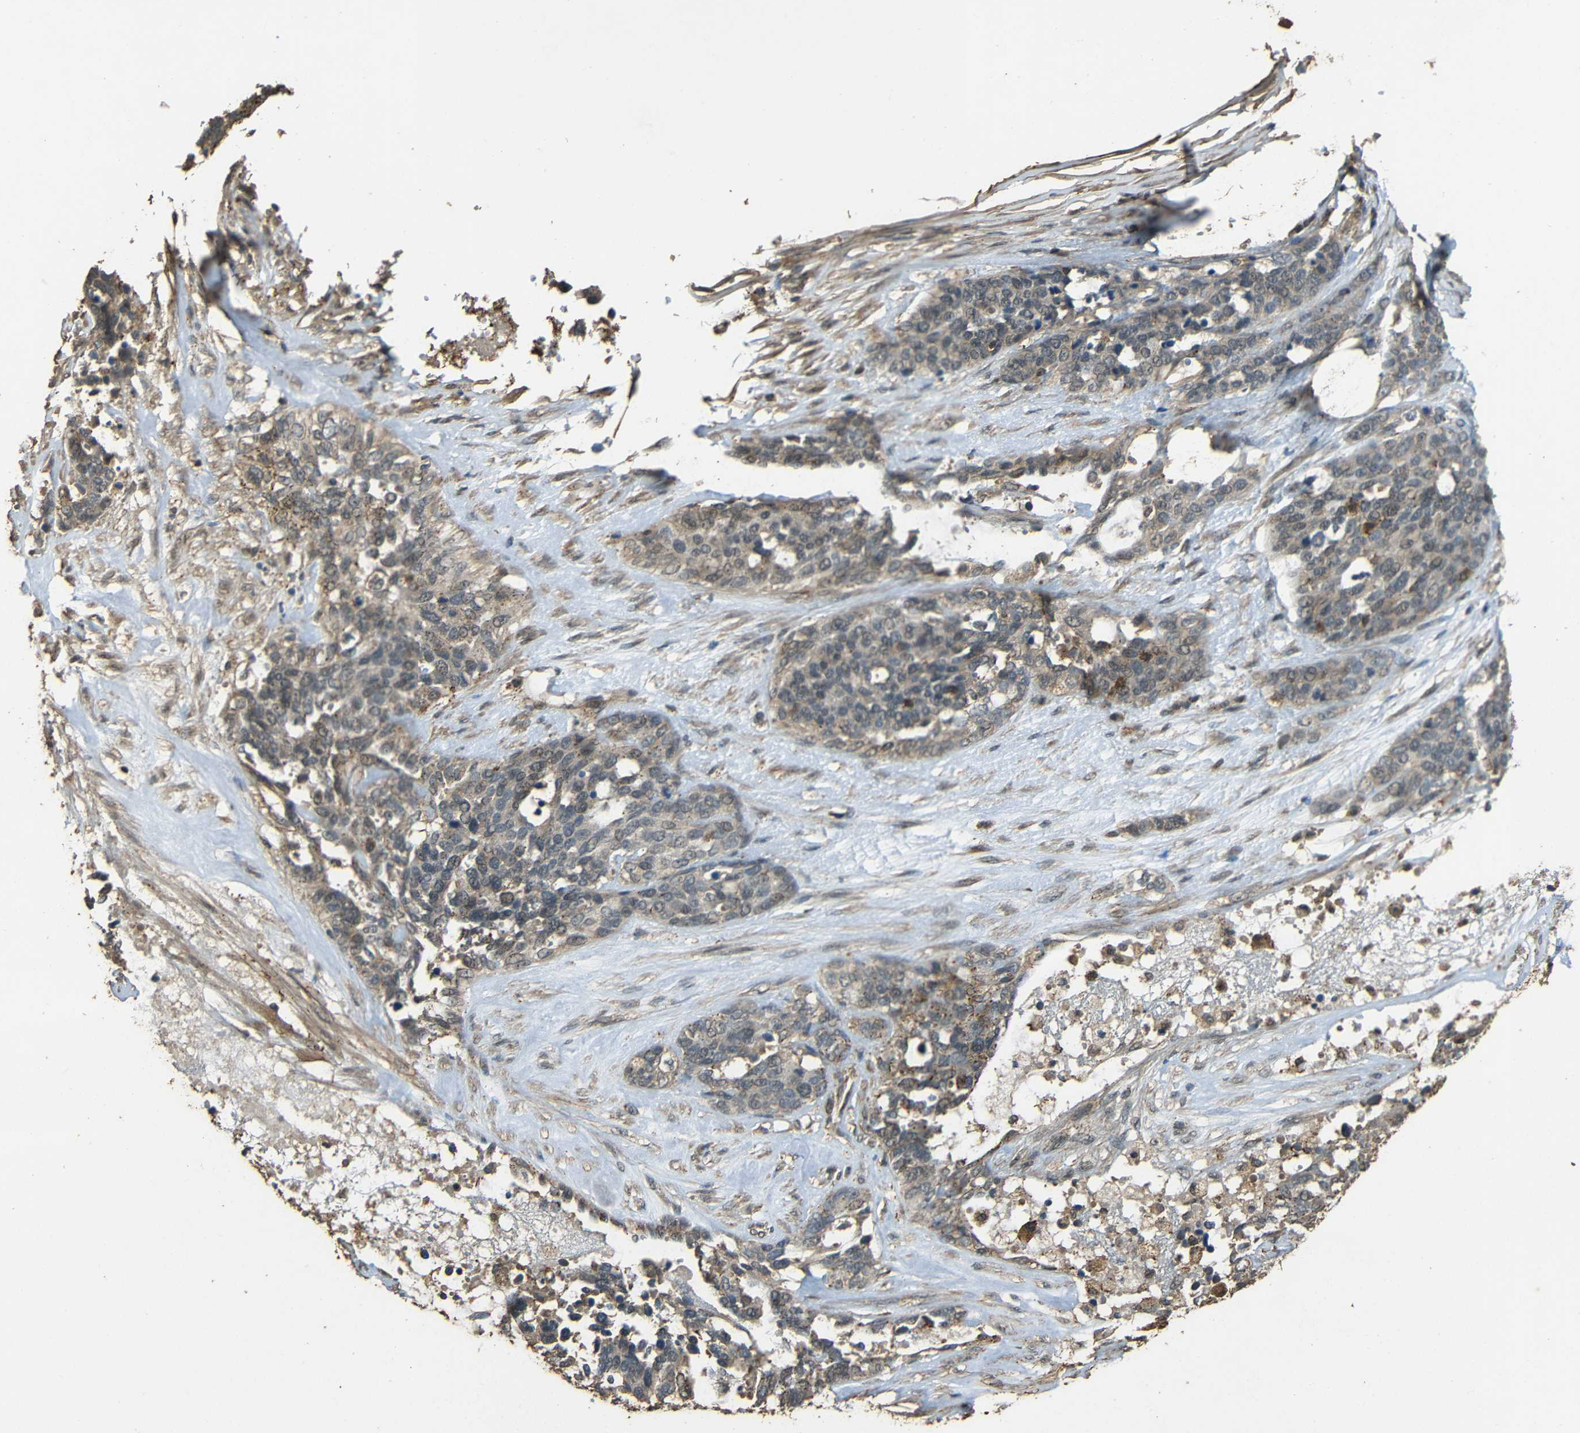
{"staining": {"intensity": "weak", "quantity": ">75%", "location": "cytoplasmic/membranous"}, "tissue": "ovarian cancer", "cell_type": "Tumor cells", "image_type": "cancer", "snomed": [{"axis": "morphology", "description": "Cystadenocarcinoma, serous, NOS"}, {"axis": "topography", "description": "Ovary"}], "caption": "A high-resolution micrograph shows immunohistochemistry staining of ovarian cancer (serous cystadenocarcinoma), which displays weak cytoplasmic/membranous positivity in approximately >75% of tumor cells.", "gene": "PDE5A", "patient": {"sex": "female", "age": 44}}